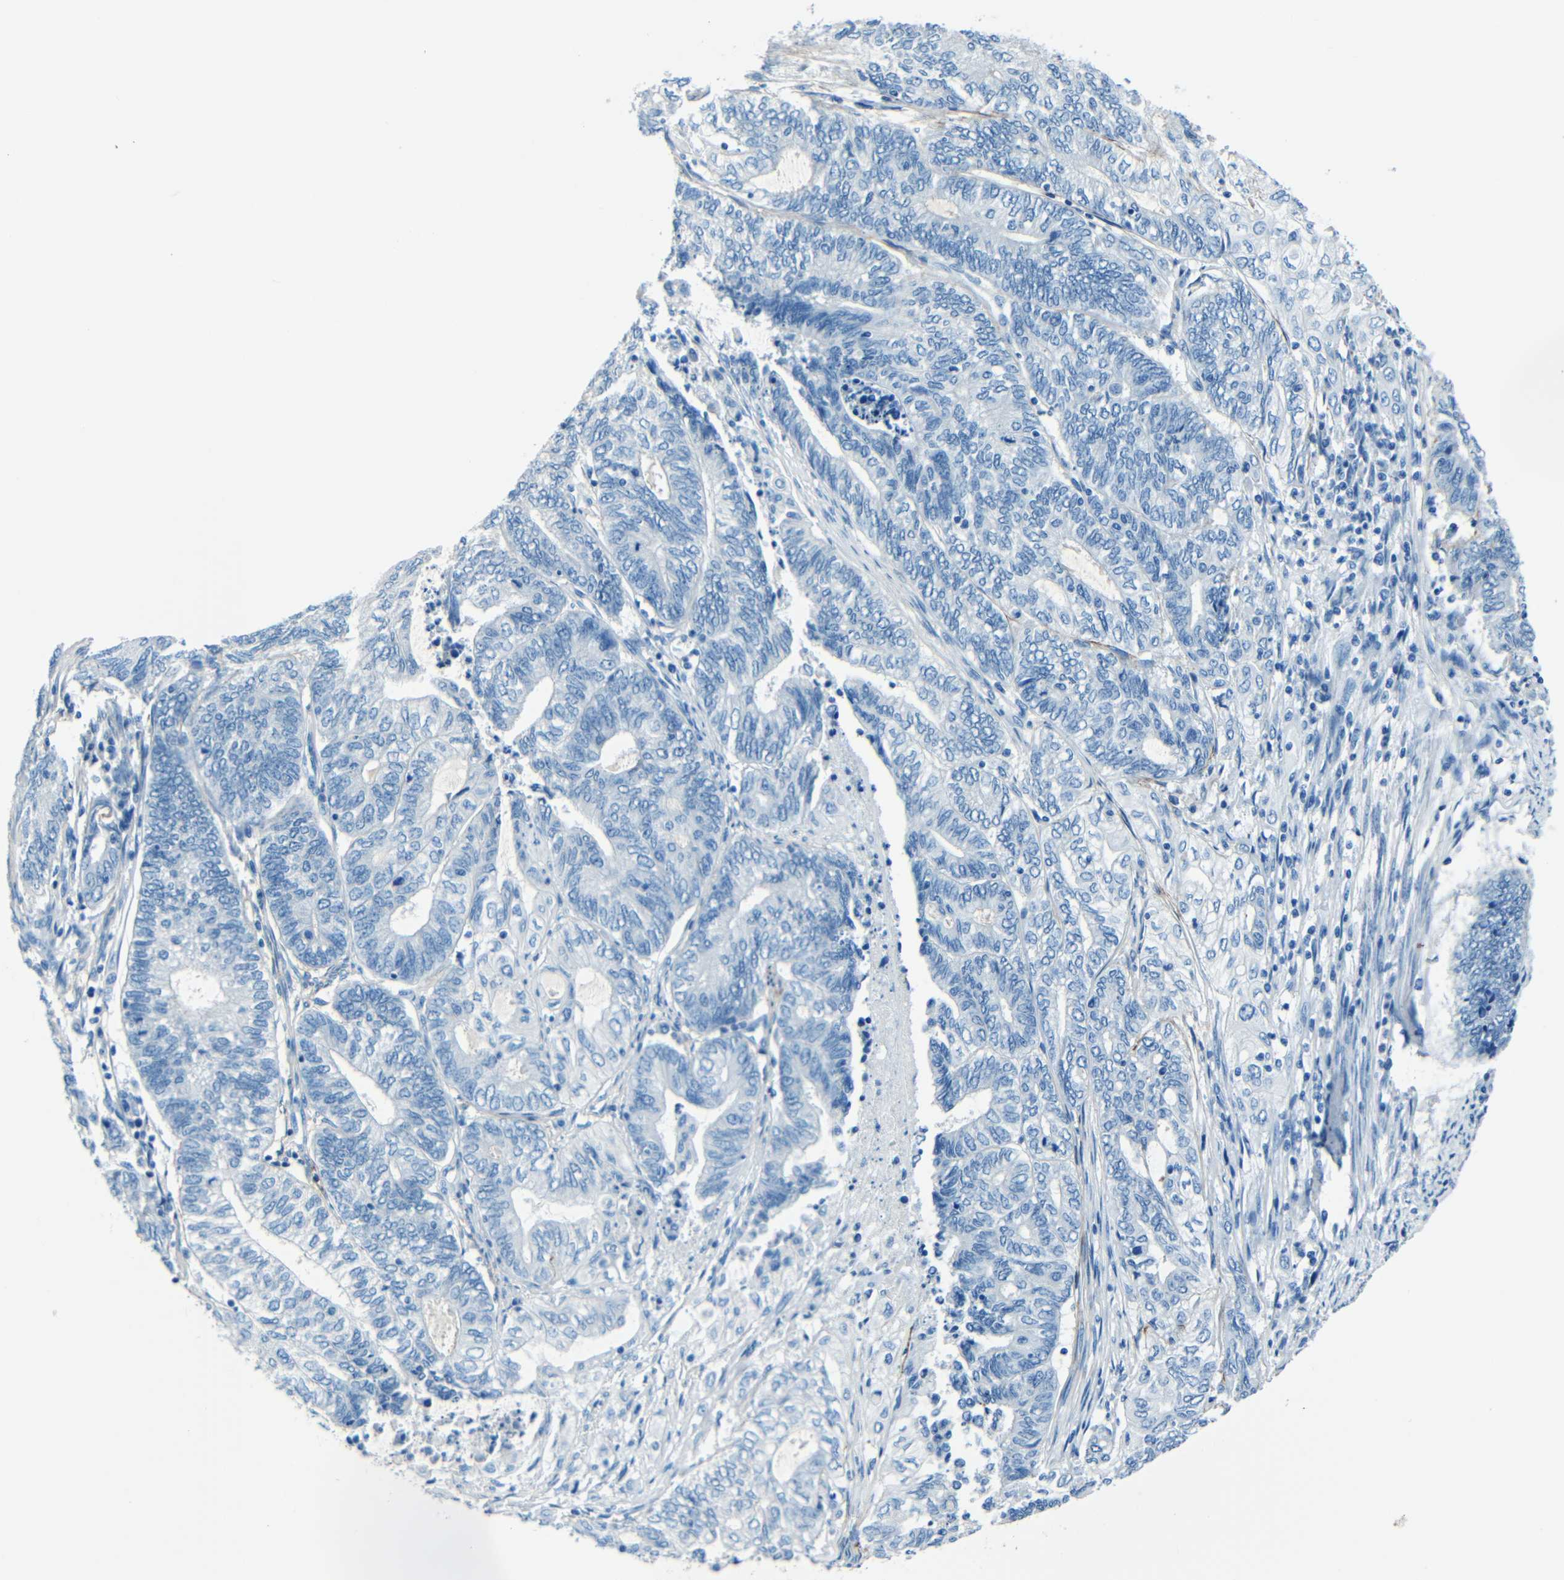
{"staining": {"intensity": "negative", "quantity": "none", "location": "none"}, "tissue": "endometrial cancer", "cell_type": "Tumor cells", "image_type": "cancer", "snomed": [{"axis": "morphology", "description": "Adenocarcinoma, NOS"}, {"axis": "topography", "description": "Uterus"}, {"axis": "topography", "description": "Endometrium"}], "caption": "Tumor cells show no significant protein expression in endometrial cancer (adenocarcinoma).", "gene": "FBN2", "patient": {"sex": "female", "age": 70}}